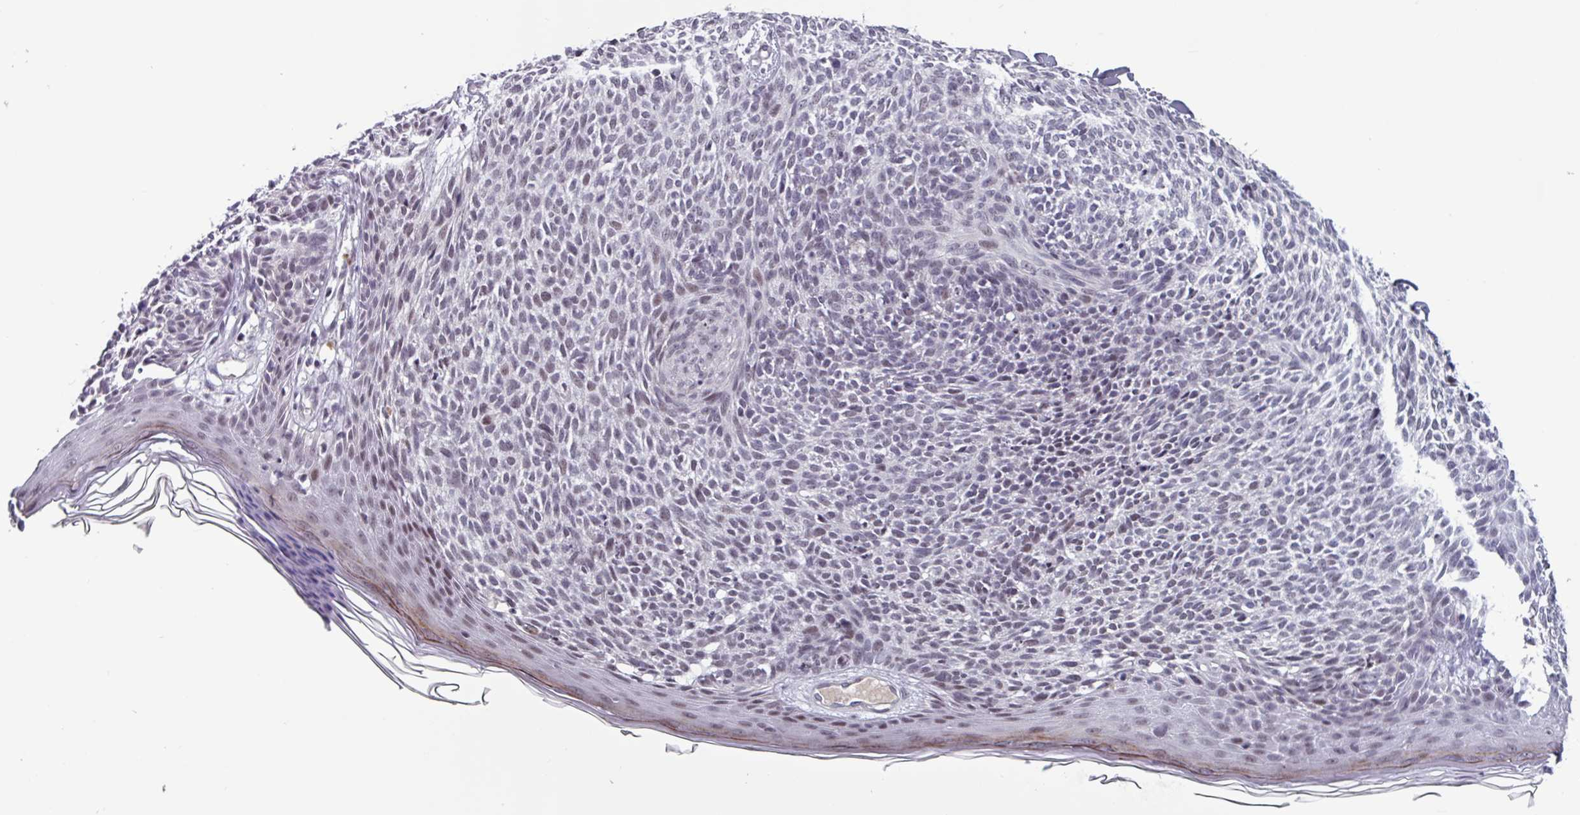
{"staining": {"intensity": "negative", "quantity": "none", "location": "none"}, "tissue": "skin cancer", "cell_type": "Tumor cells", "image_type": "cancer", "snomed": [{"axis": "morphology", "description": "Basal cell carcinoma"}, {"axis": "topography", "description": "Skin"}], "caption": "Protein analysis of skin cancer exhibits no significant staining in tumor cells.", "gene": "ZNF575", "patient": {"sex": "female", "age": 66}}